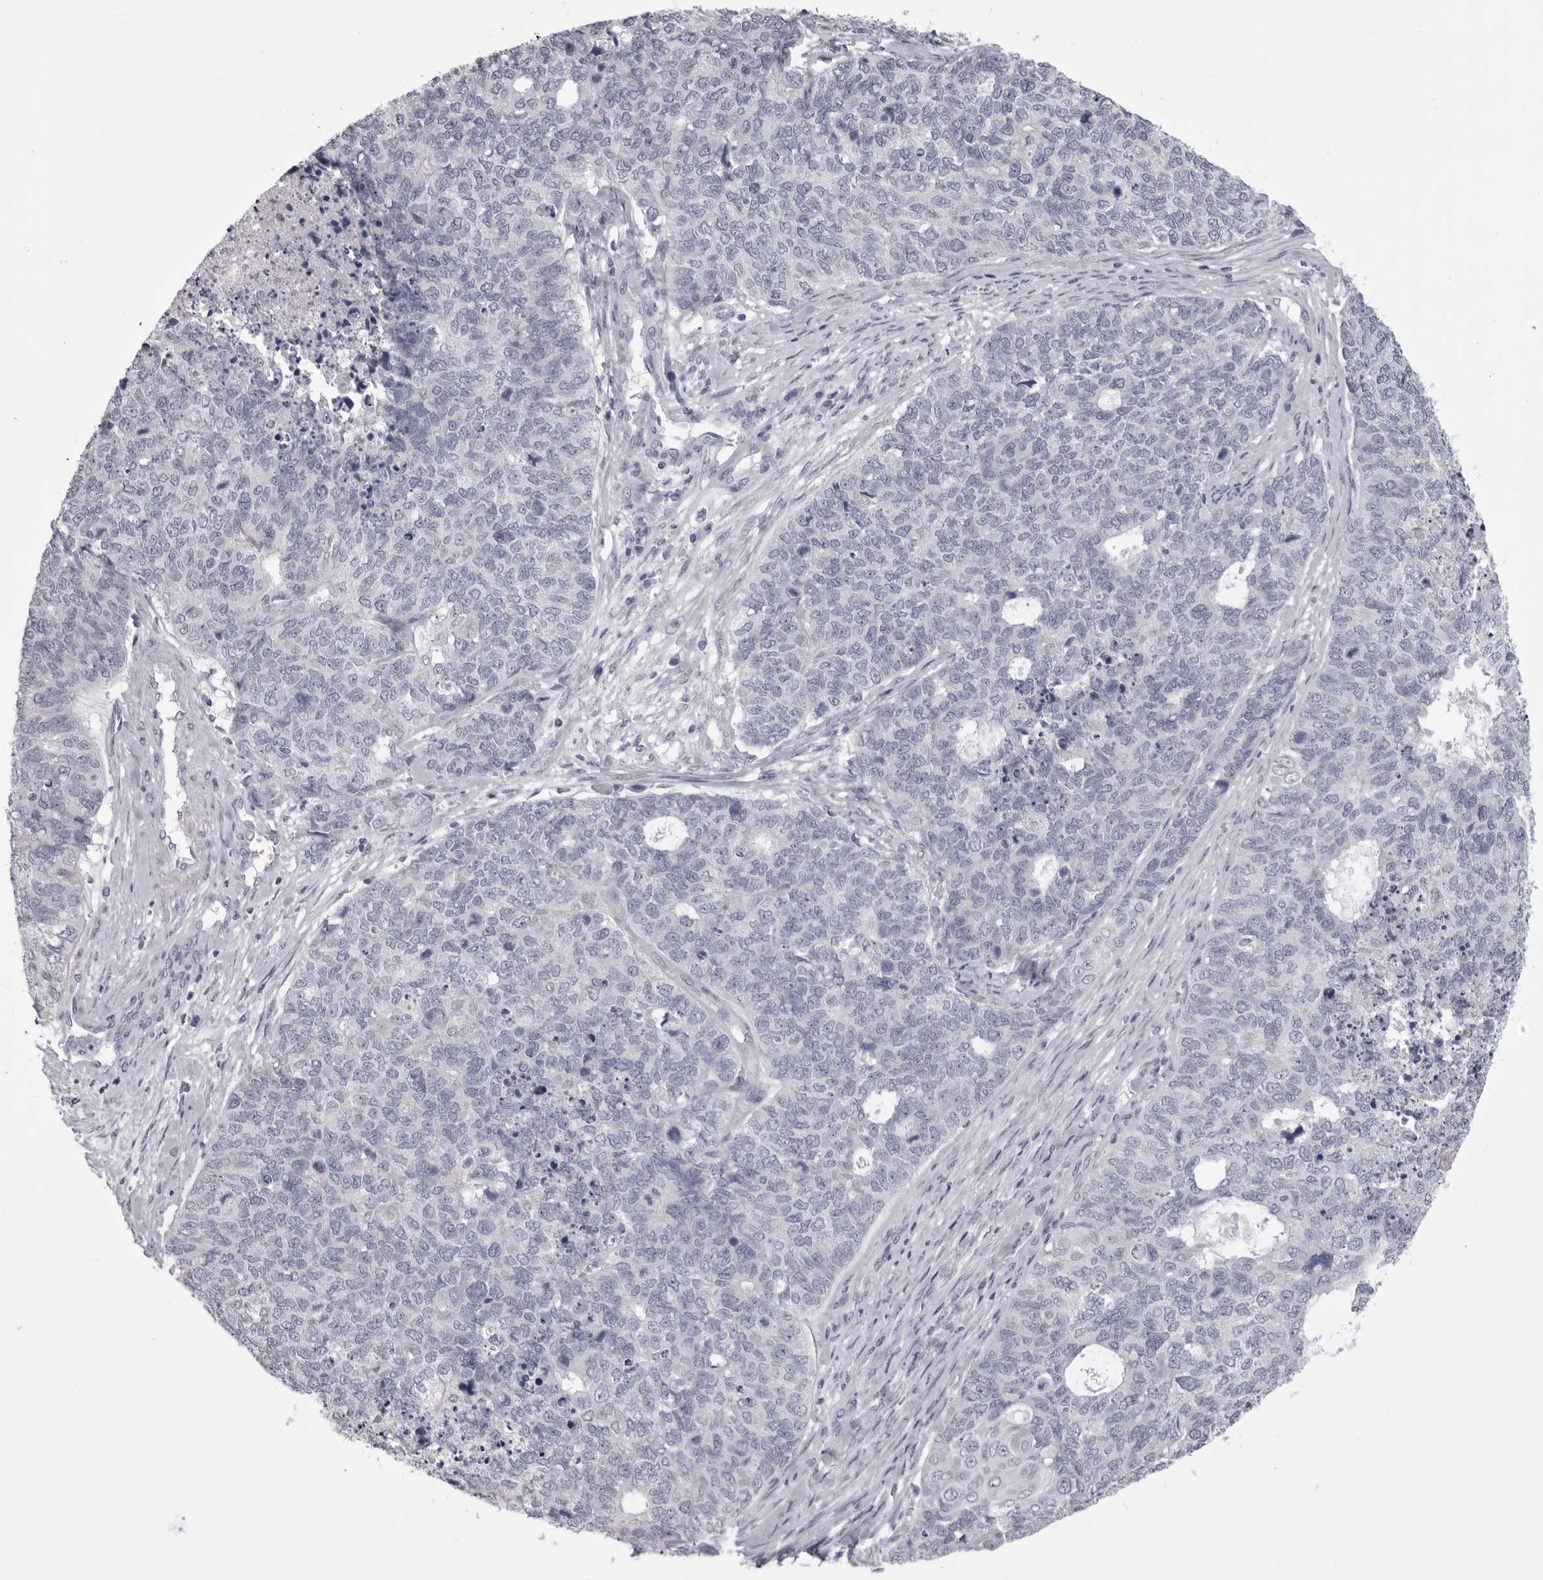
{"staining": {"intensity": "negative", "quantity": "none", "location": "none"}, "tissue": "cervical cancer", "cell_type": "Tumor cells", "image_type": "cancer", "snomed": [{"axis": "morphology", "description": "Squamous cell carcinoma, NOS"}, {"axis": "topography", "description": "Cervix"}], "caption": "High magnification brightfield microscopy of cervical cancer stained with DAB (brown) and counterstained with hematoxylin (blue): tumor cells show no significant staining.", "gene": "EPHA10", "patient": {"sex": "female", "age": 63}}